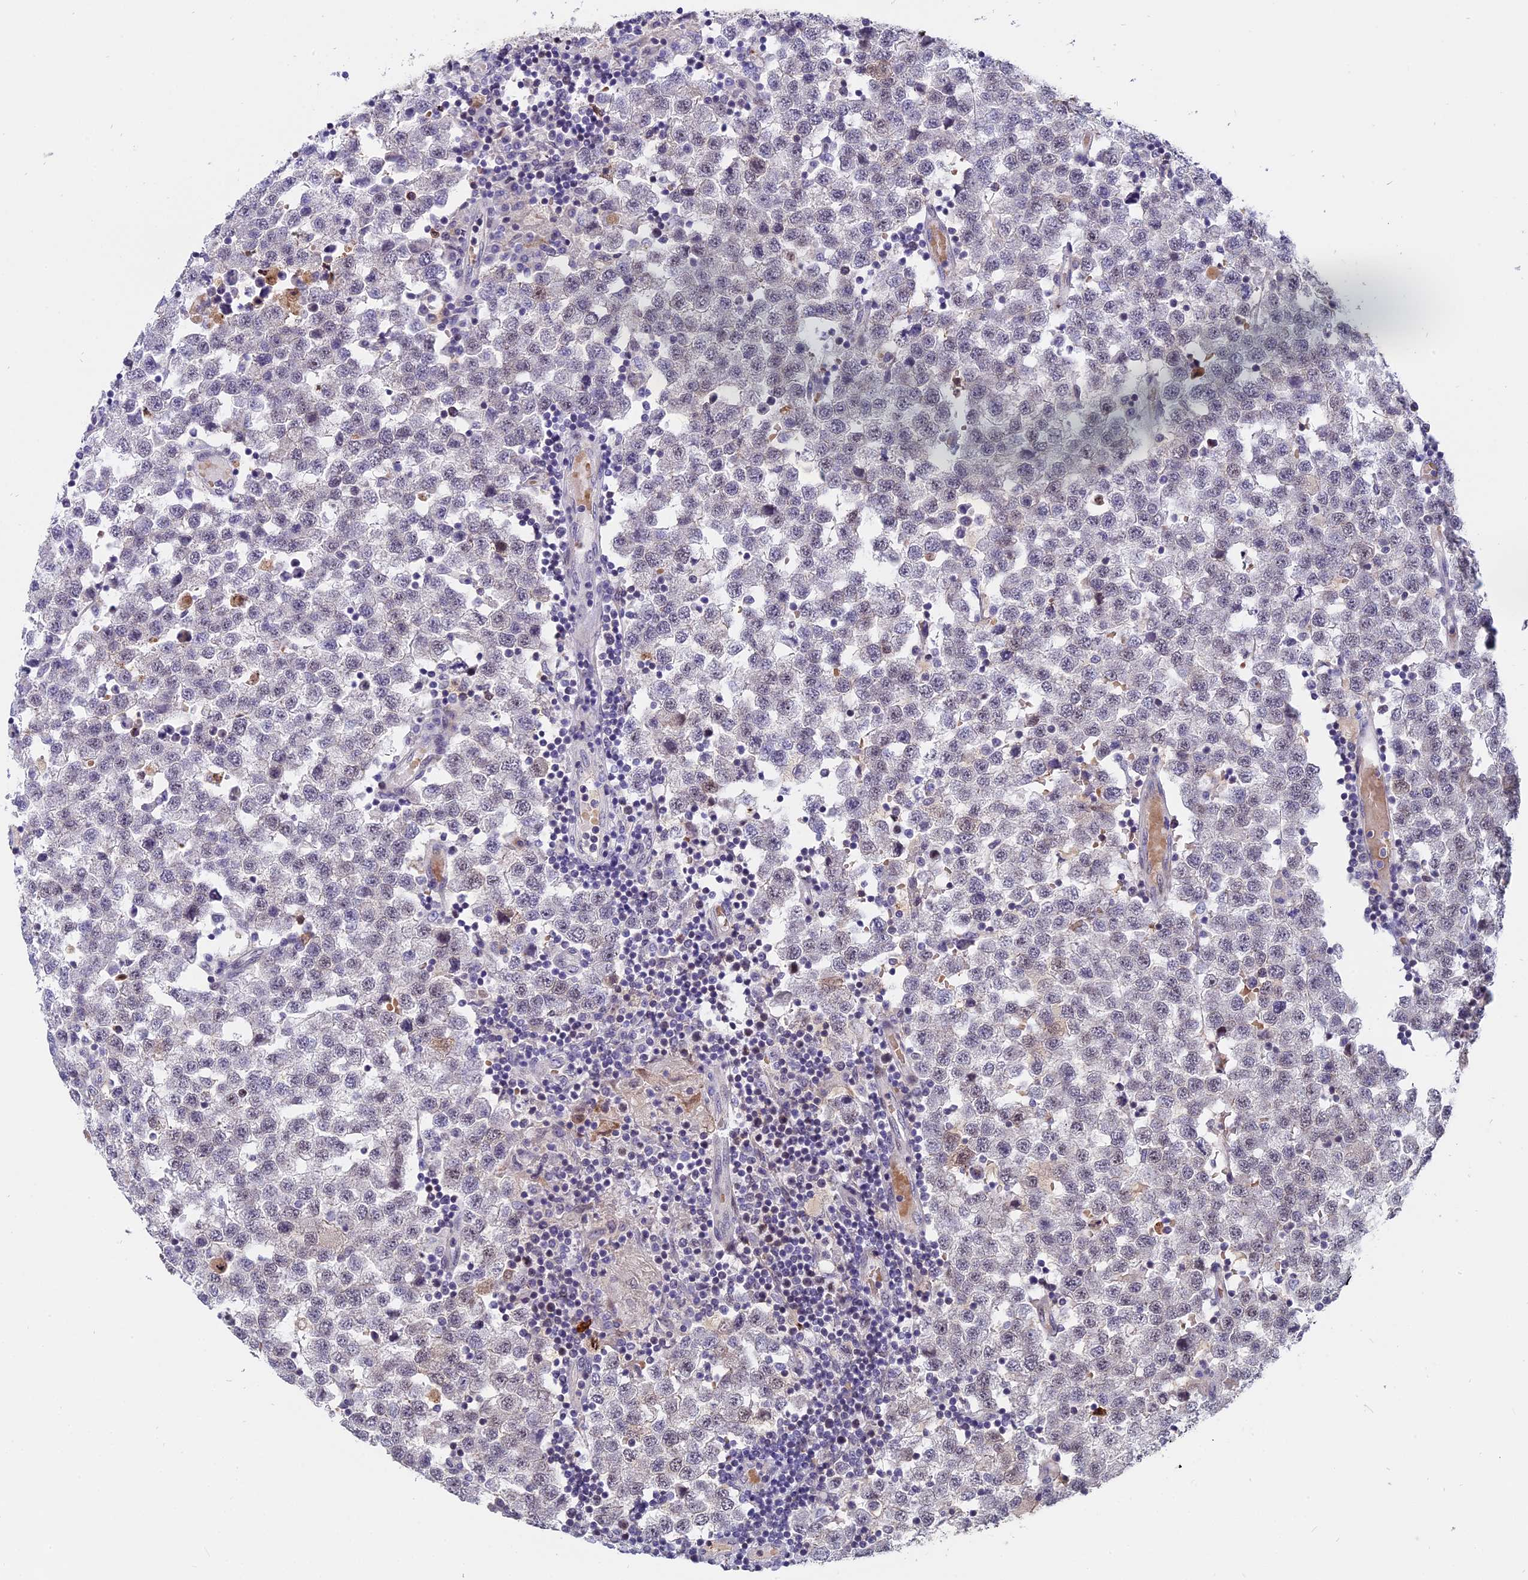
{"staining": {"intensity": "negative", "quantity": "none", "location": "none"}, "tissue": "testis cancer", "cell_type": "Tumor cells", "image_type": "cancer", "snomed": [{"axis": "morphology", "description": "Seminoma, NOS"}, {"axis": "topography", "description": "Testis"}], "caption": "The image displays no staining of tumor cells in seminoma (testis).", "gene": "PYGO1", "patient": {"sex": "male", "age": 34}}